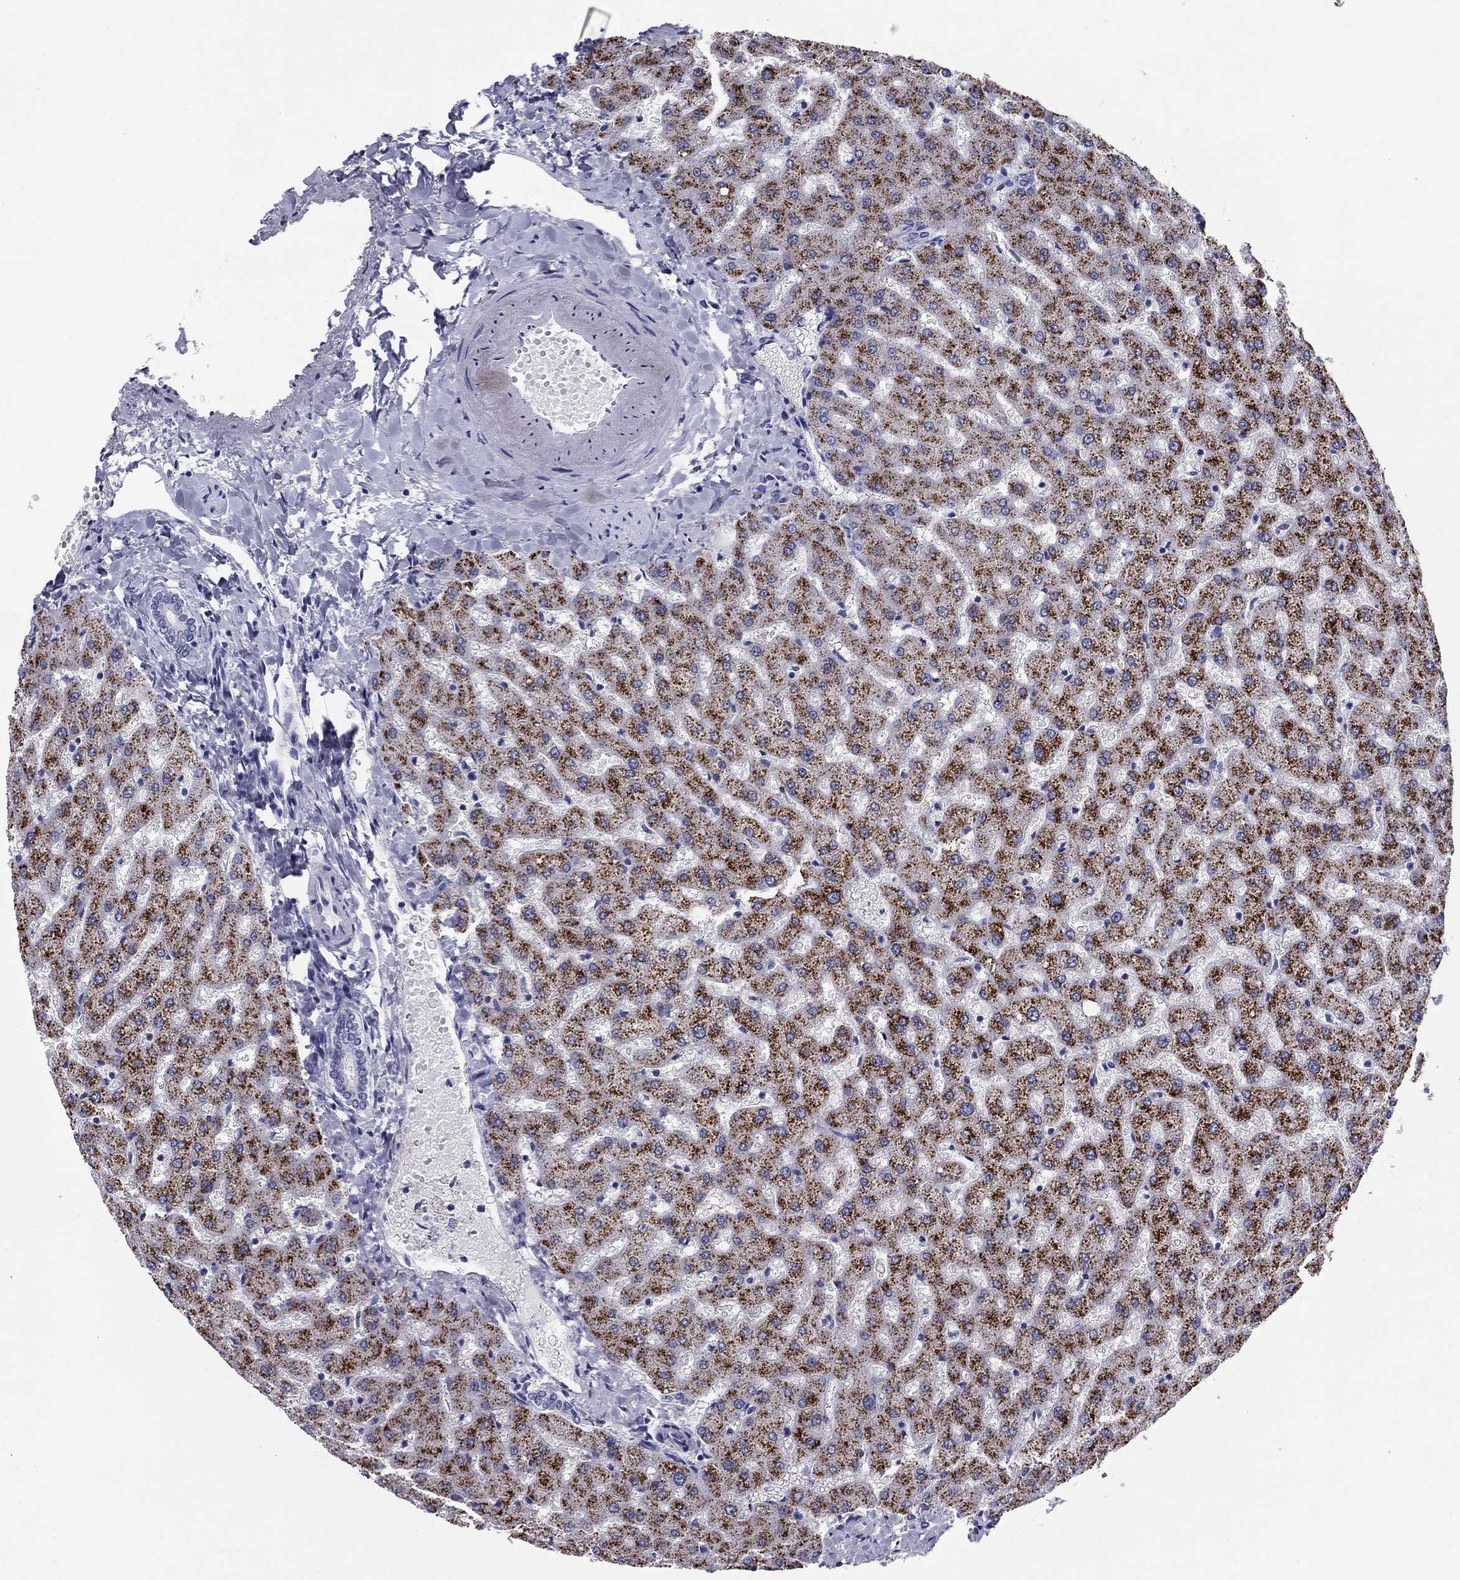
{"staining": {"intensity": "negative", "quantity": "none", "location": "none"}, "tissue": "liver", "cell_type": "Cholangiocytes", "image_type": "normal", "snomed": [{"axis": "morphology", "description": "Normal tissue, NOS"}, {"axis": "topography", "description": "Liver"}], "caption": "Immunohistochemical staining of unremarkable human liver demonstrates no significant positivity in cholangiocytes. (DAB (3,3'-diaminobenzidine) immunohistochemistry (IHC) visualized using brightfield microscopy, high magnification).", "gene": "HAO1", "patient": {"sex": "female", "age": 50}}